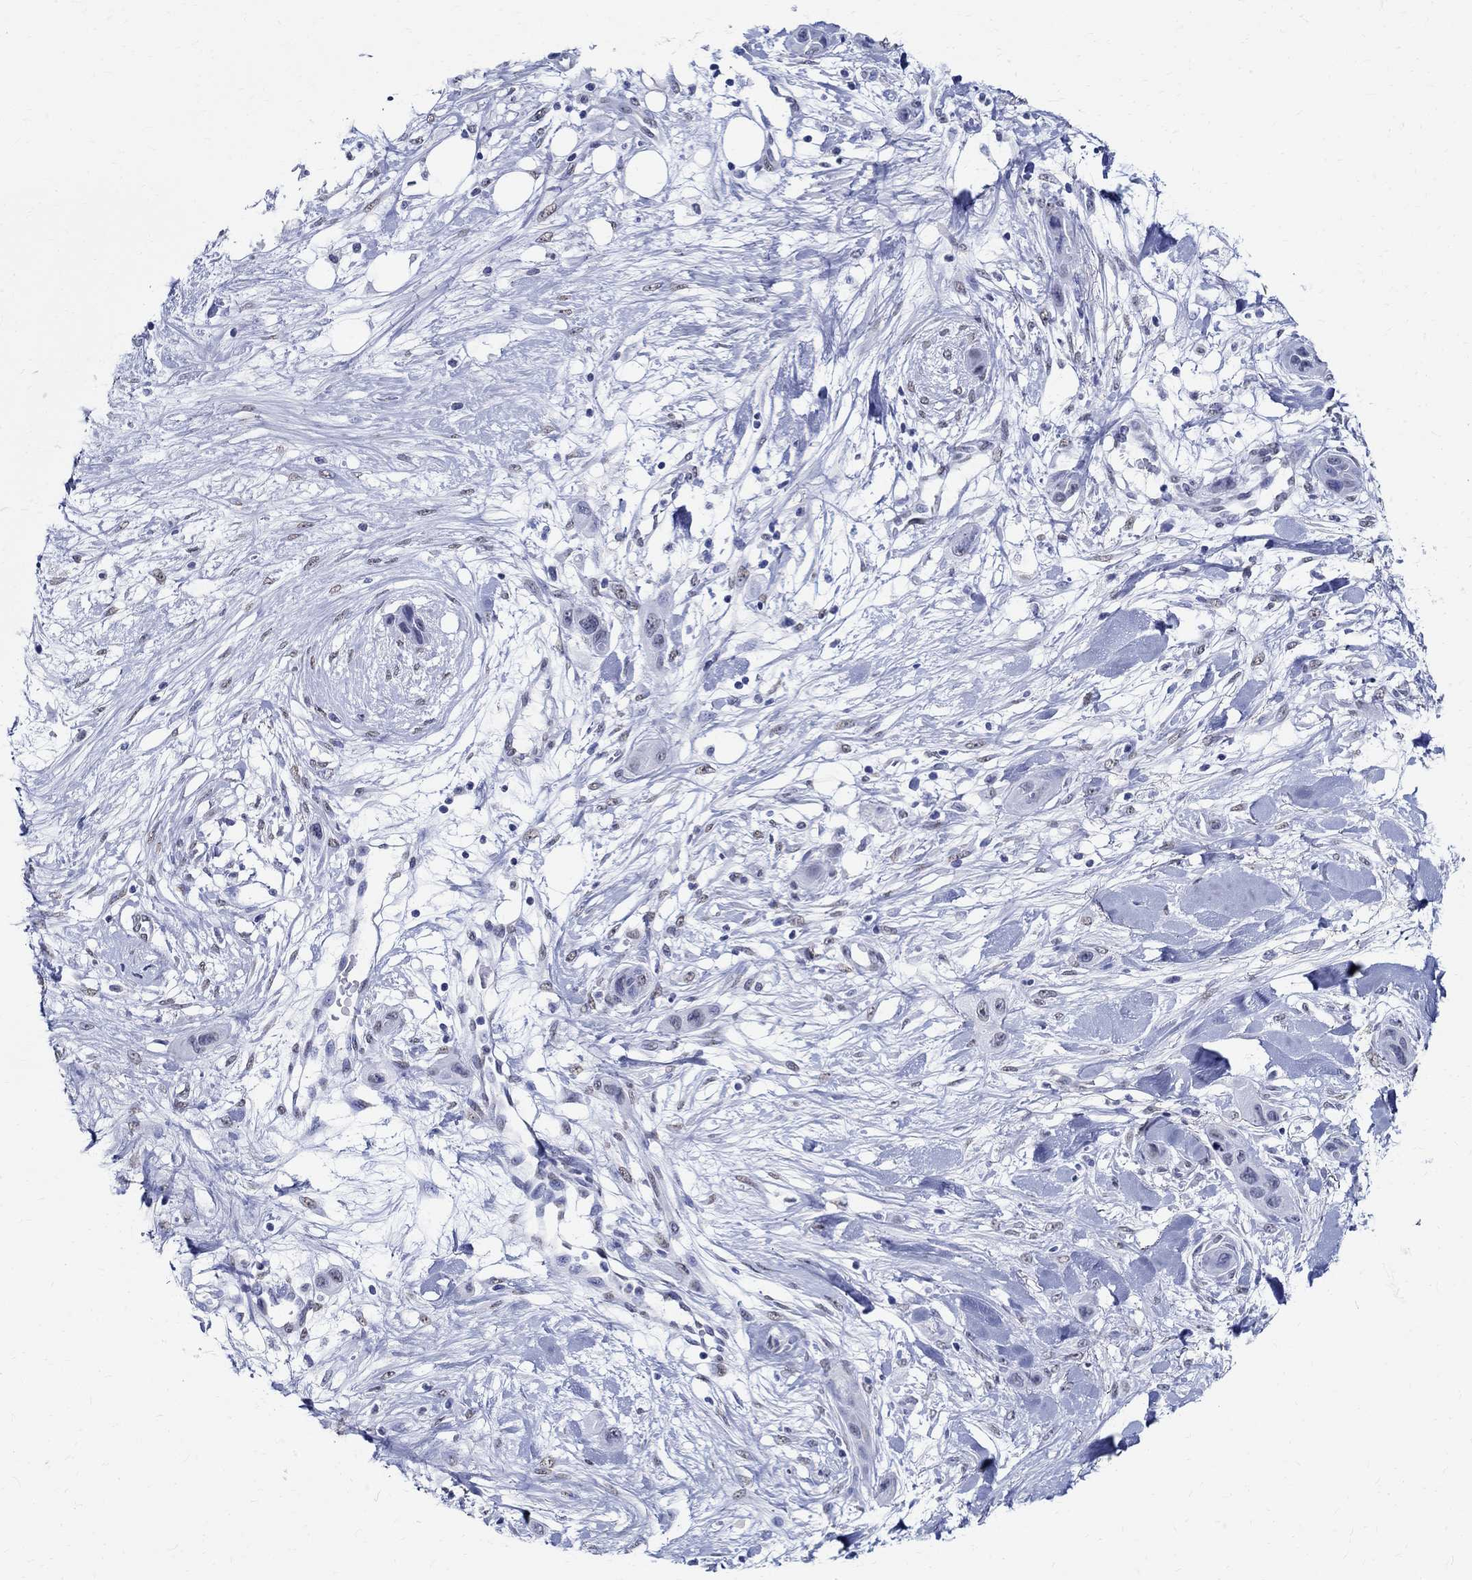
{"staining": {"intensity": "negative", "quantity": "none", "location": "none"}, "tissue": "skin cancer", "cell_type": "Tumor cells", "image_type": "cancer", "snomed": [{"axis": "morphology", "description": "Squamous cell carcinoma, NOS"}, {"axis": "topography", "description": "Skin"}], "caption": "A high-resolution photomicrograph shows immunohistochemistry (IHC) staining of skin cancer, which shows no significant staining in tumor cells.", "gene": "TSPAN16", "patient": {"sex": "male", "age": 79}}